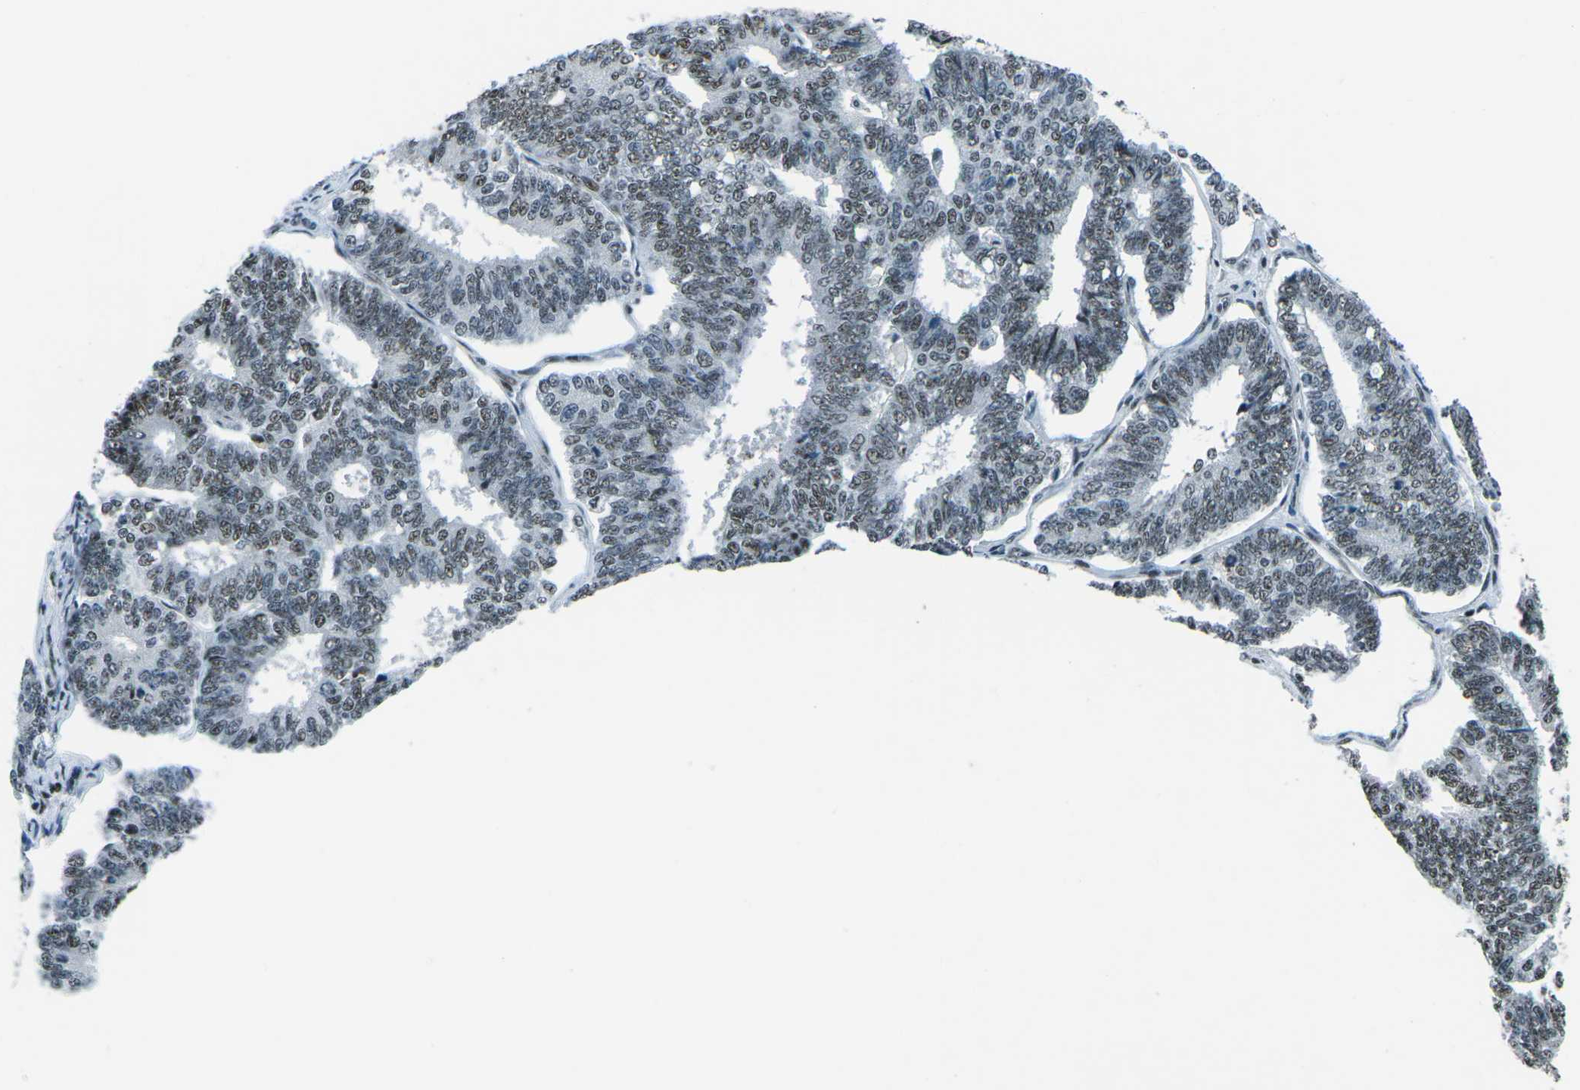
{"staining": {"intensity": "weak", "quantity": "25%-75%", "location": "nuclear"}, "tissue": "endometrial cancer", "cell_type": "Tumor cells", "image_type": "cancer", "snomed": [{"axis": "morphology", "description": "Adenocarcinoma, NOS"}, {"axis": "topography", "description": "Endometrium"}], "caption": "Weak nuclear positivity is present in about 25%-75% of tumor cells in adenocarcinoma (endometrial).", "gene": "RBL2", "patient": {"sex": "female", "age": 70}}